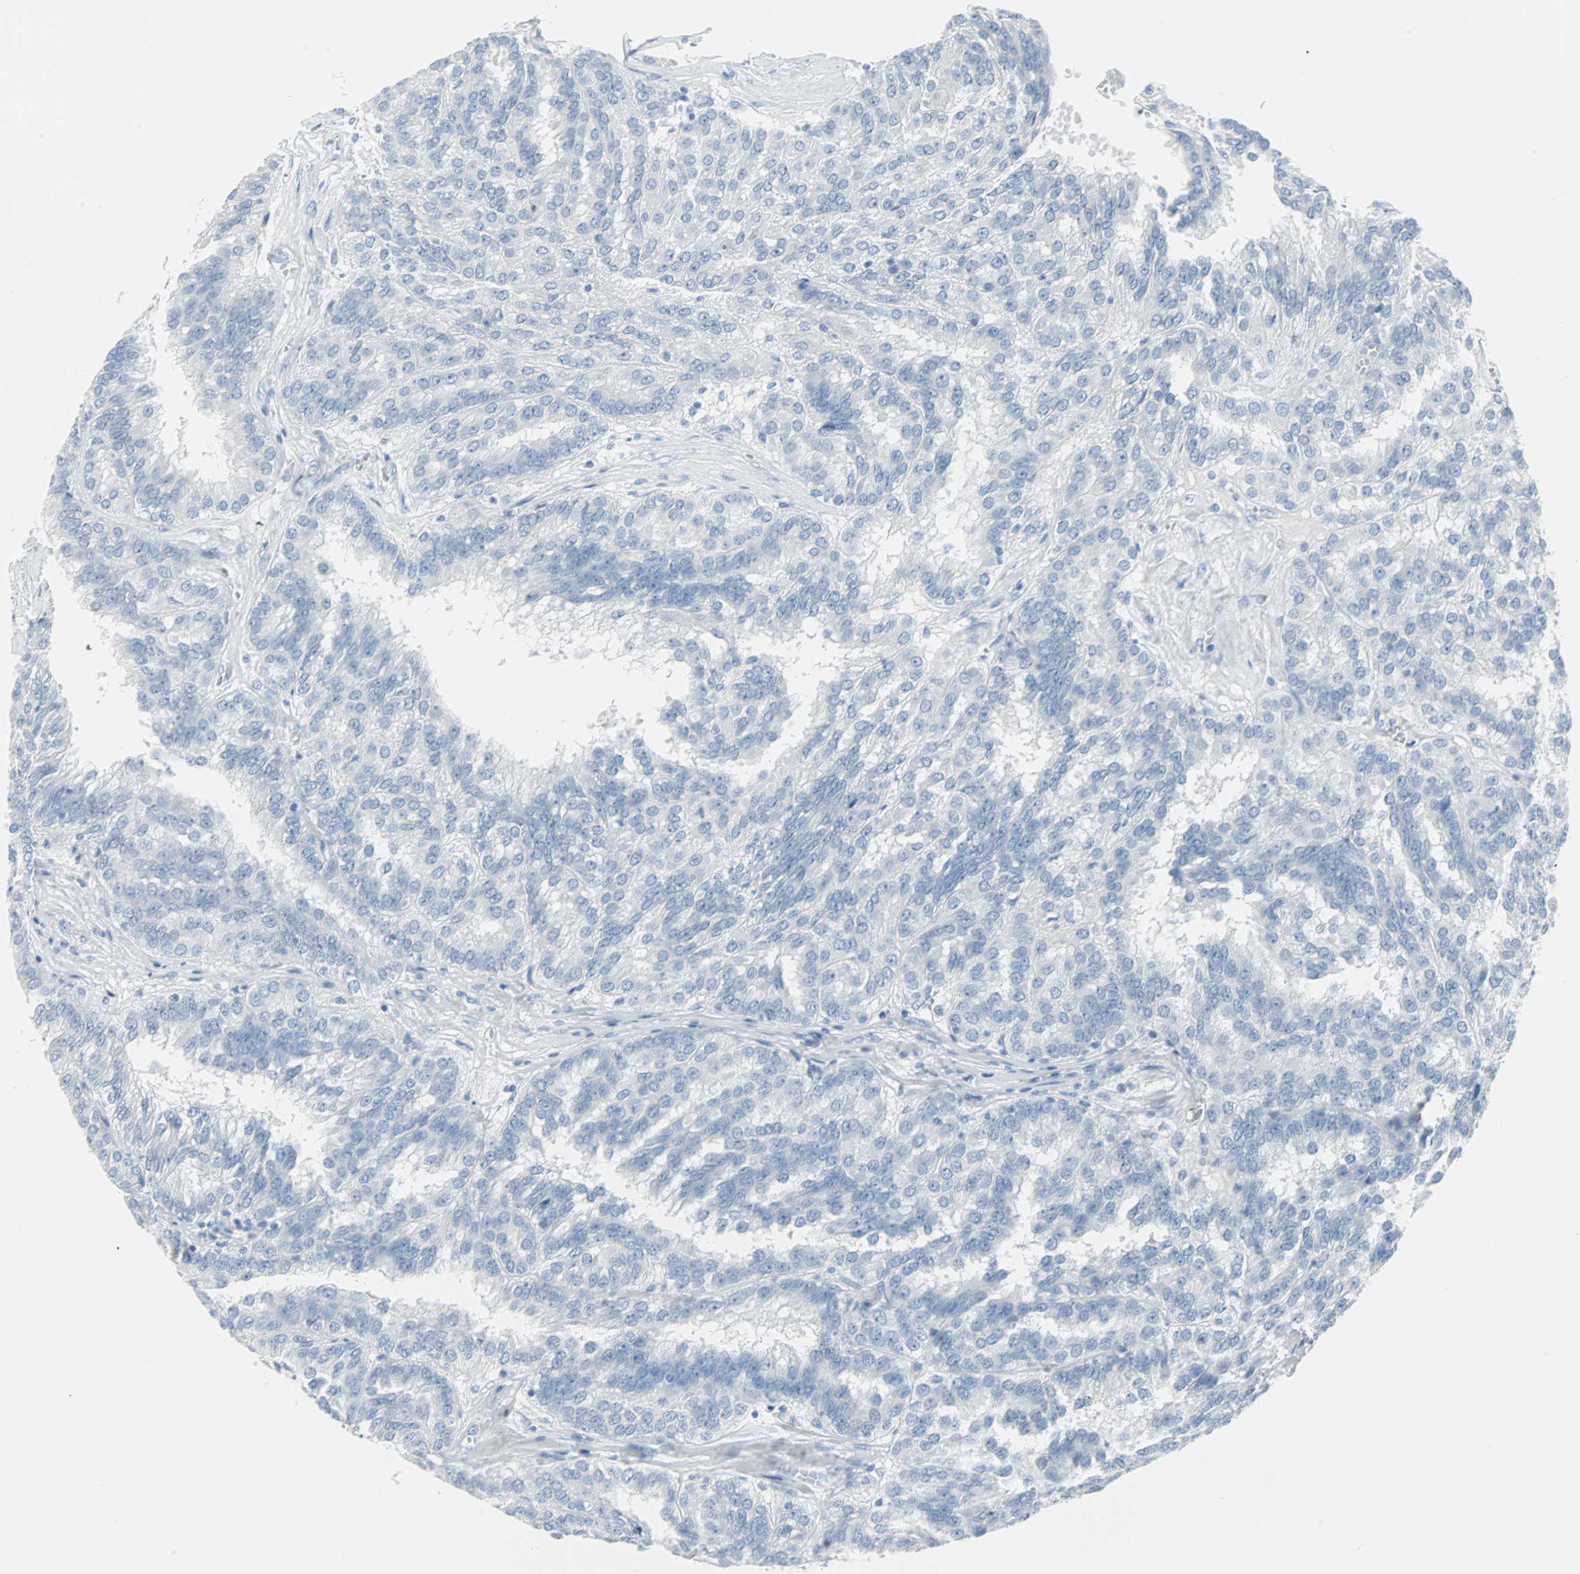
{"staining": {"intensity": "negative", "quantity": "none", "location": "none"}, "tissue": "renal cancer", "cell_type": "Tumor cells", "image_type": "cancer", "snomed": [{"axis": "morphology", "description": "Adenocarcinoma, NOS"}, {"axis": "topography", "description": "Kidney"}], "caption": "The micrograph shows no staining of tumor cells in adenocarcinoma (renal).", "gene": "STX1A", "patient": {"sex": "male", "age": 46}}